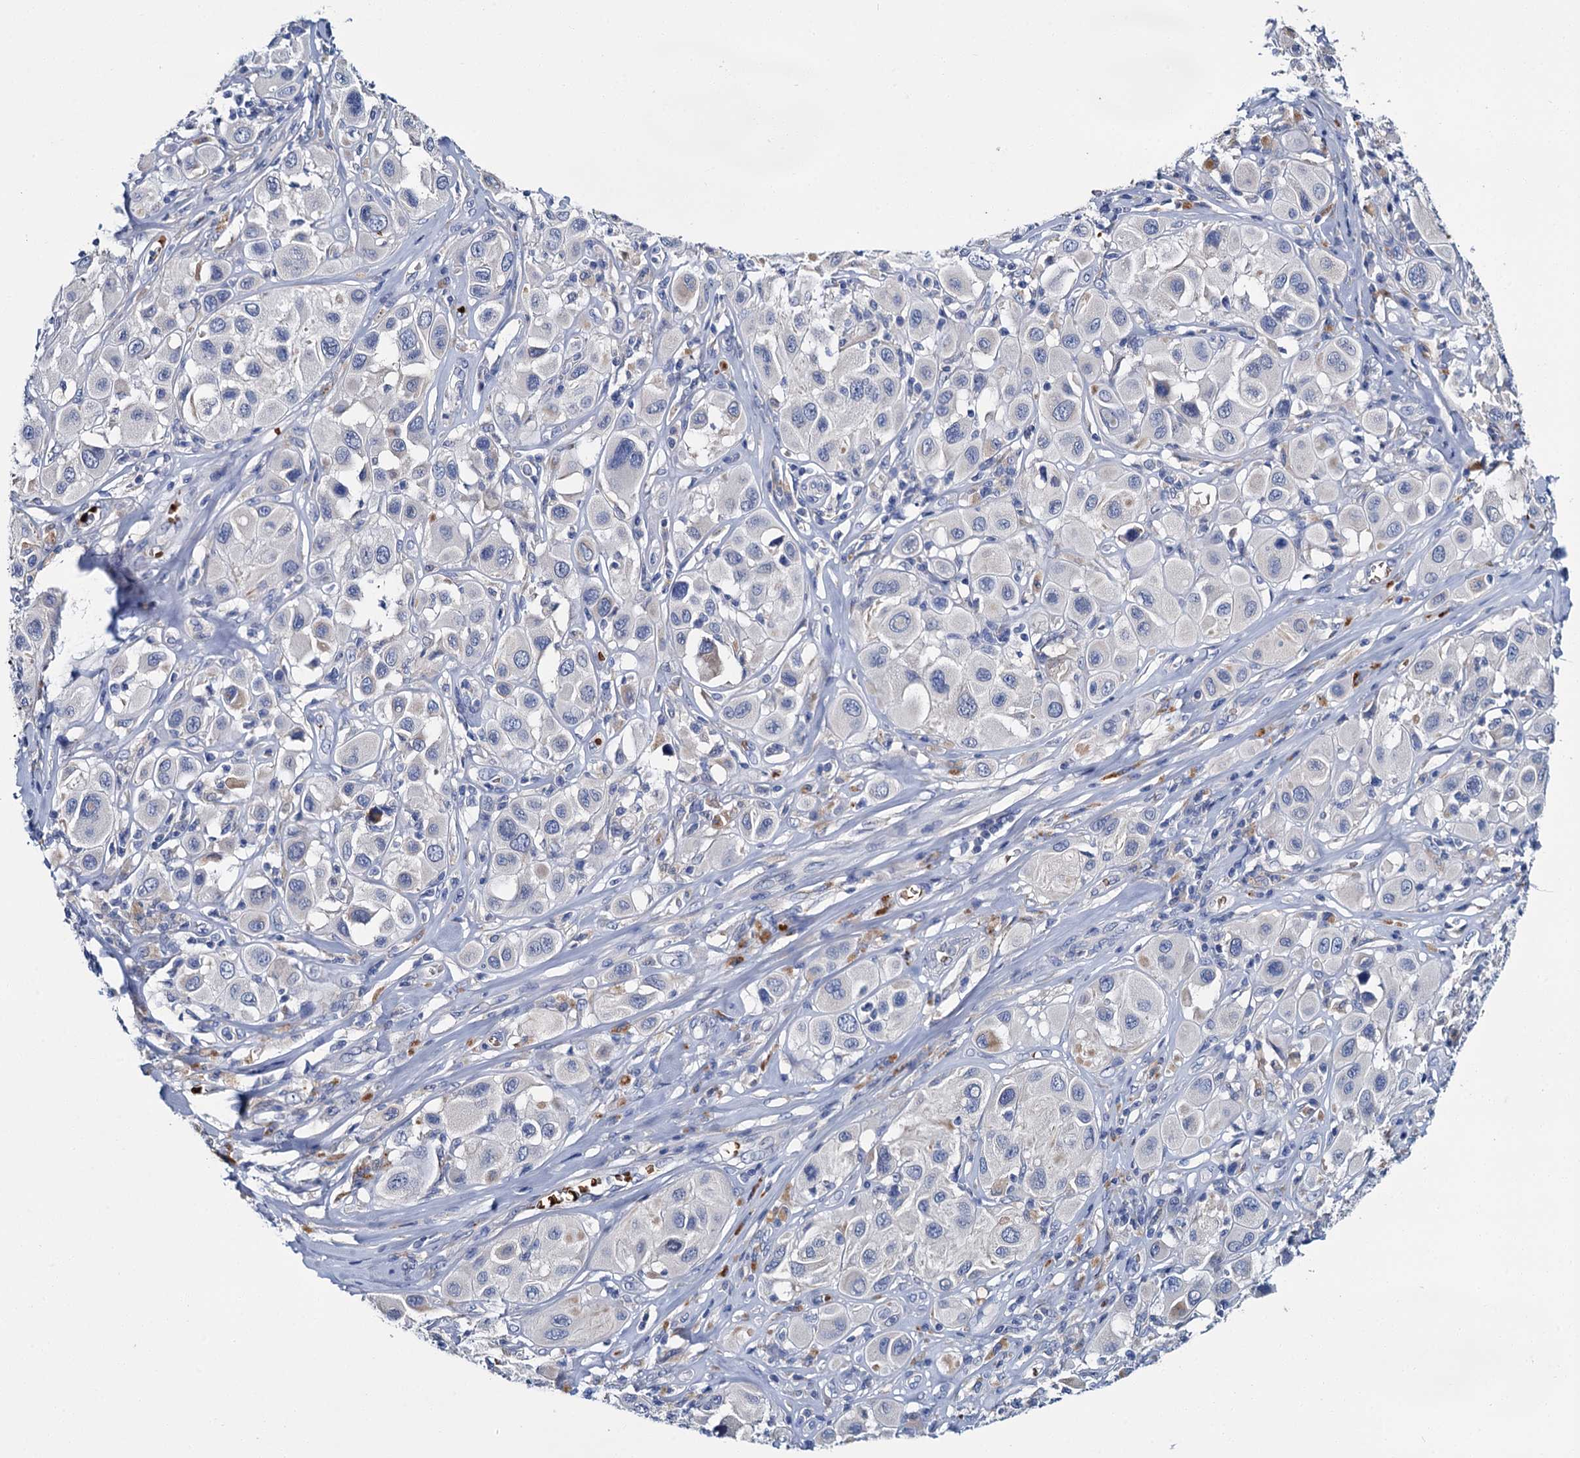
{"staining": {"intensity": "negative", "quantity": "none", "location": "none"}, "tissue": "melanoma", "cell_type": "Tumor cells", "image_type": "cancer", "snomed": [{"axis": "morphology", "description": "Malignant melanoma, Metastatic site"}, {"axis": "topography", "description": "Skin"}], "caption": "Photomicrograph shows no significant protein expression in tumor cells of melanoma.", "gene": "ATG2A", "patient": {"sex": "male", "age": 41}}